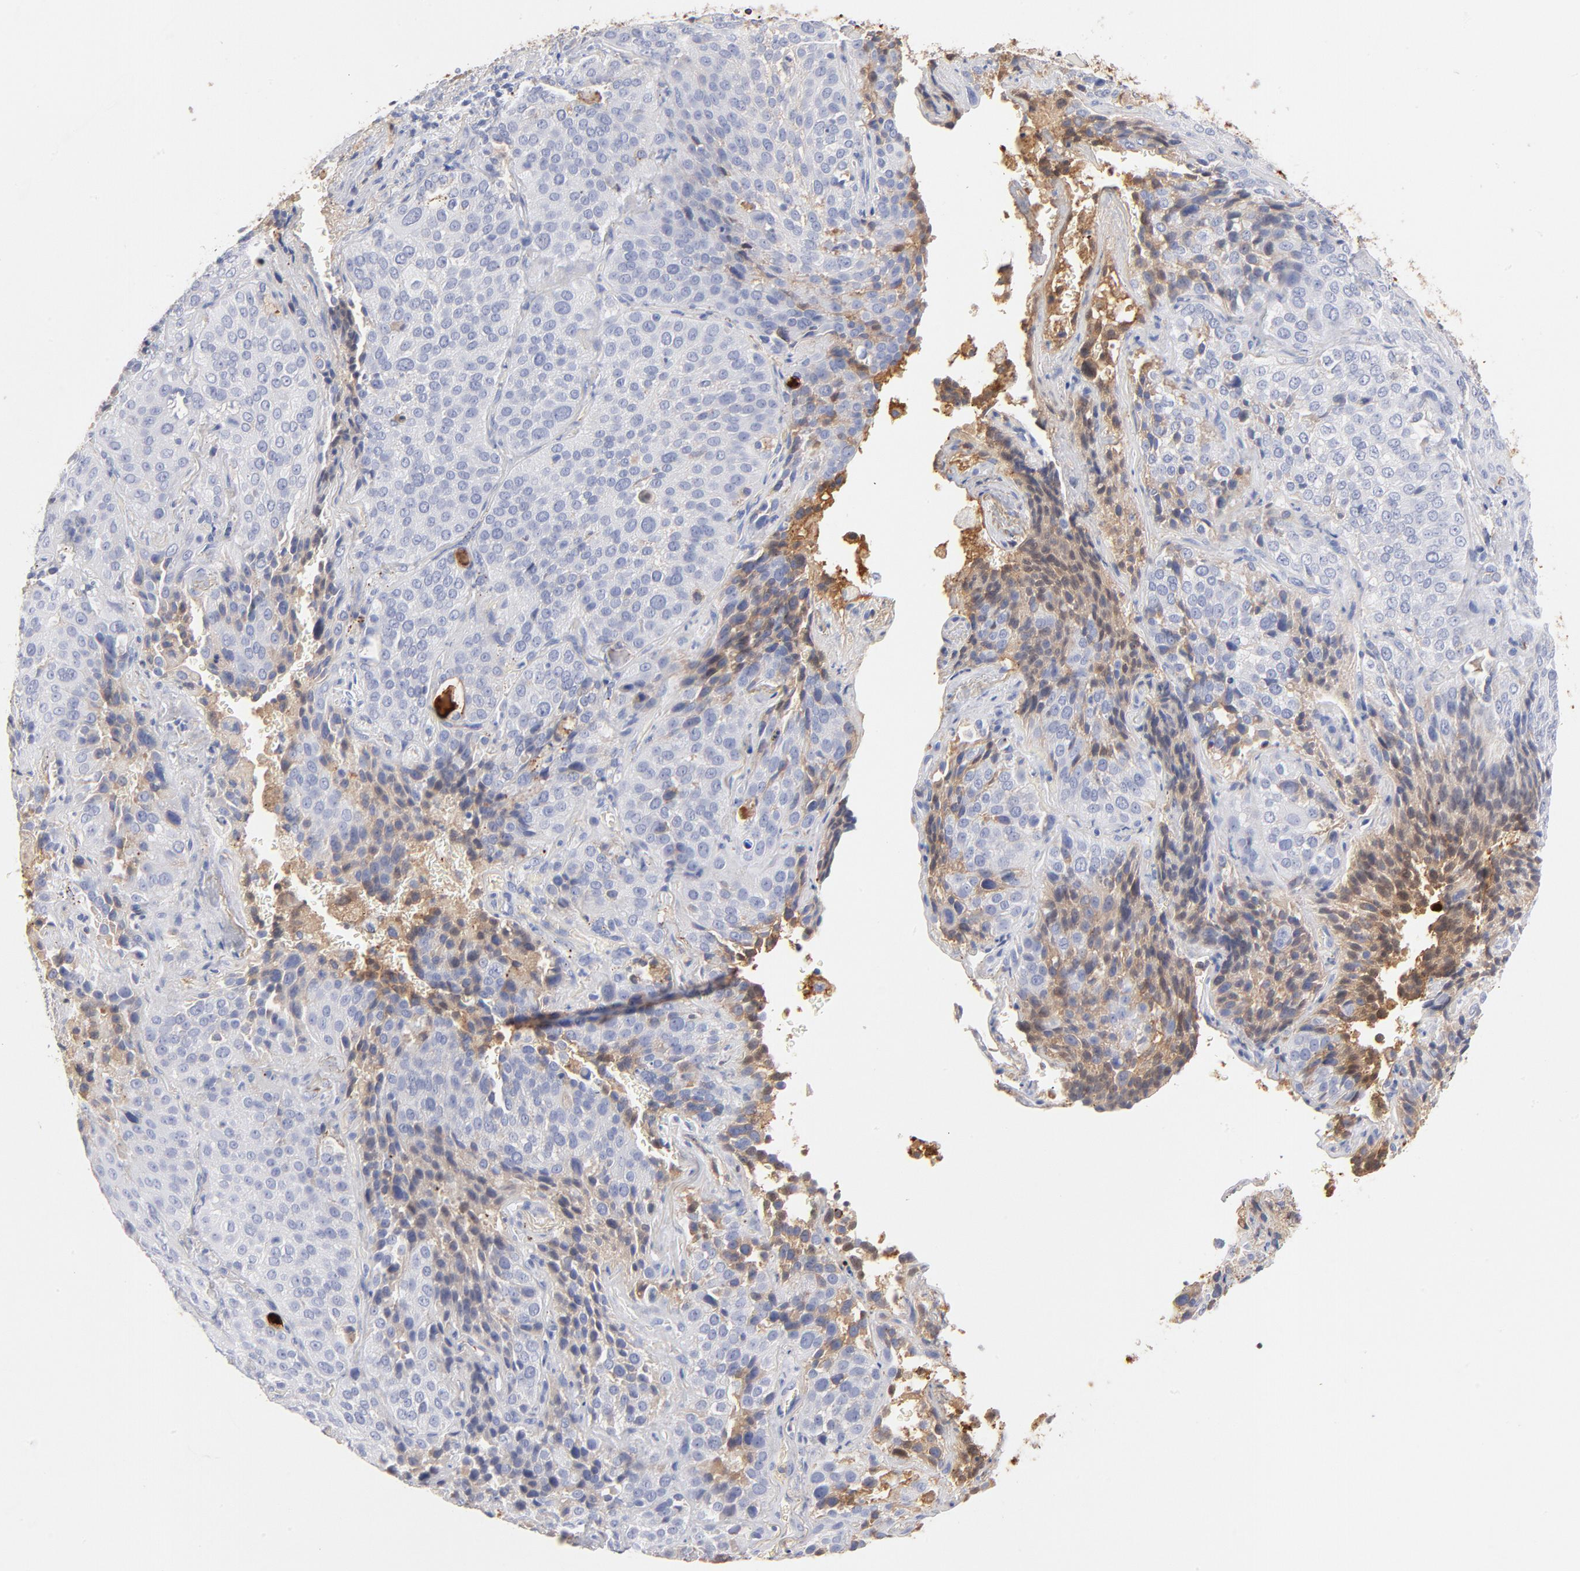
{"staining": {"intensity": "negative", "quantity": "none", "location": "none"}, "tissue": "lung cancer", "cell_type": "Tumor cells", "image_type": "cancer", "snomed": [{"axis": "morphology", "description": "Squamous cell carcinoma, NOS"}, {"axis": "topography", "description": "Lung"}], "caption": "IHC micrograph of lung cancer stained for a protein (brown), which reveals no positivity in tumor cells.", "gene": "C3", "patient": {"sex": "male", "age": 54}}